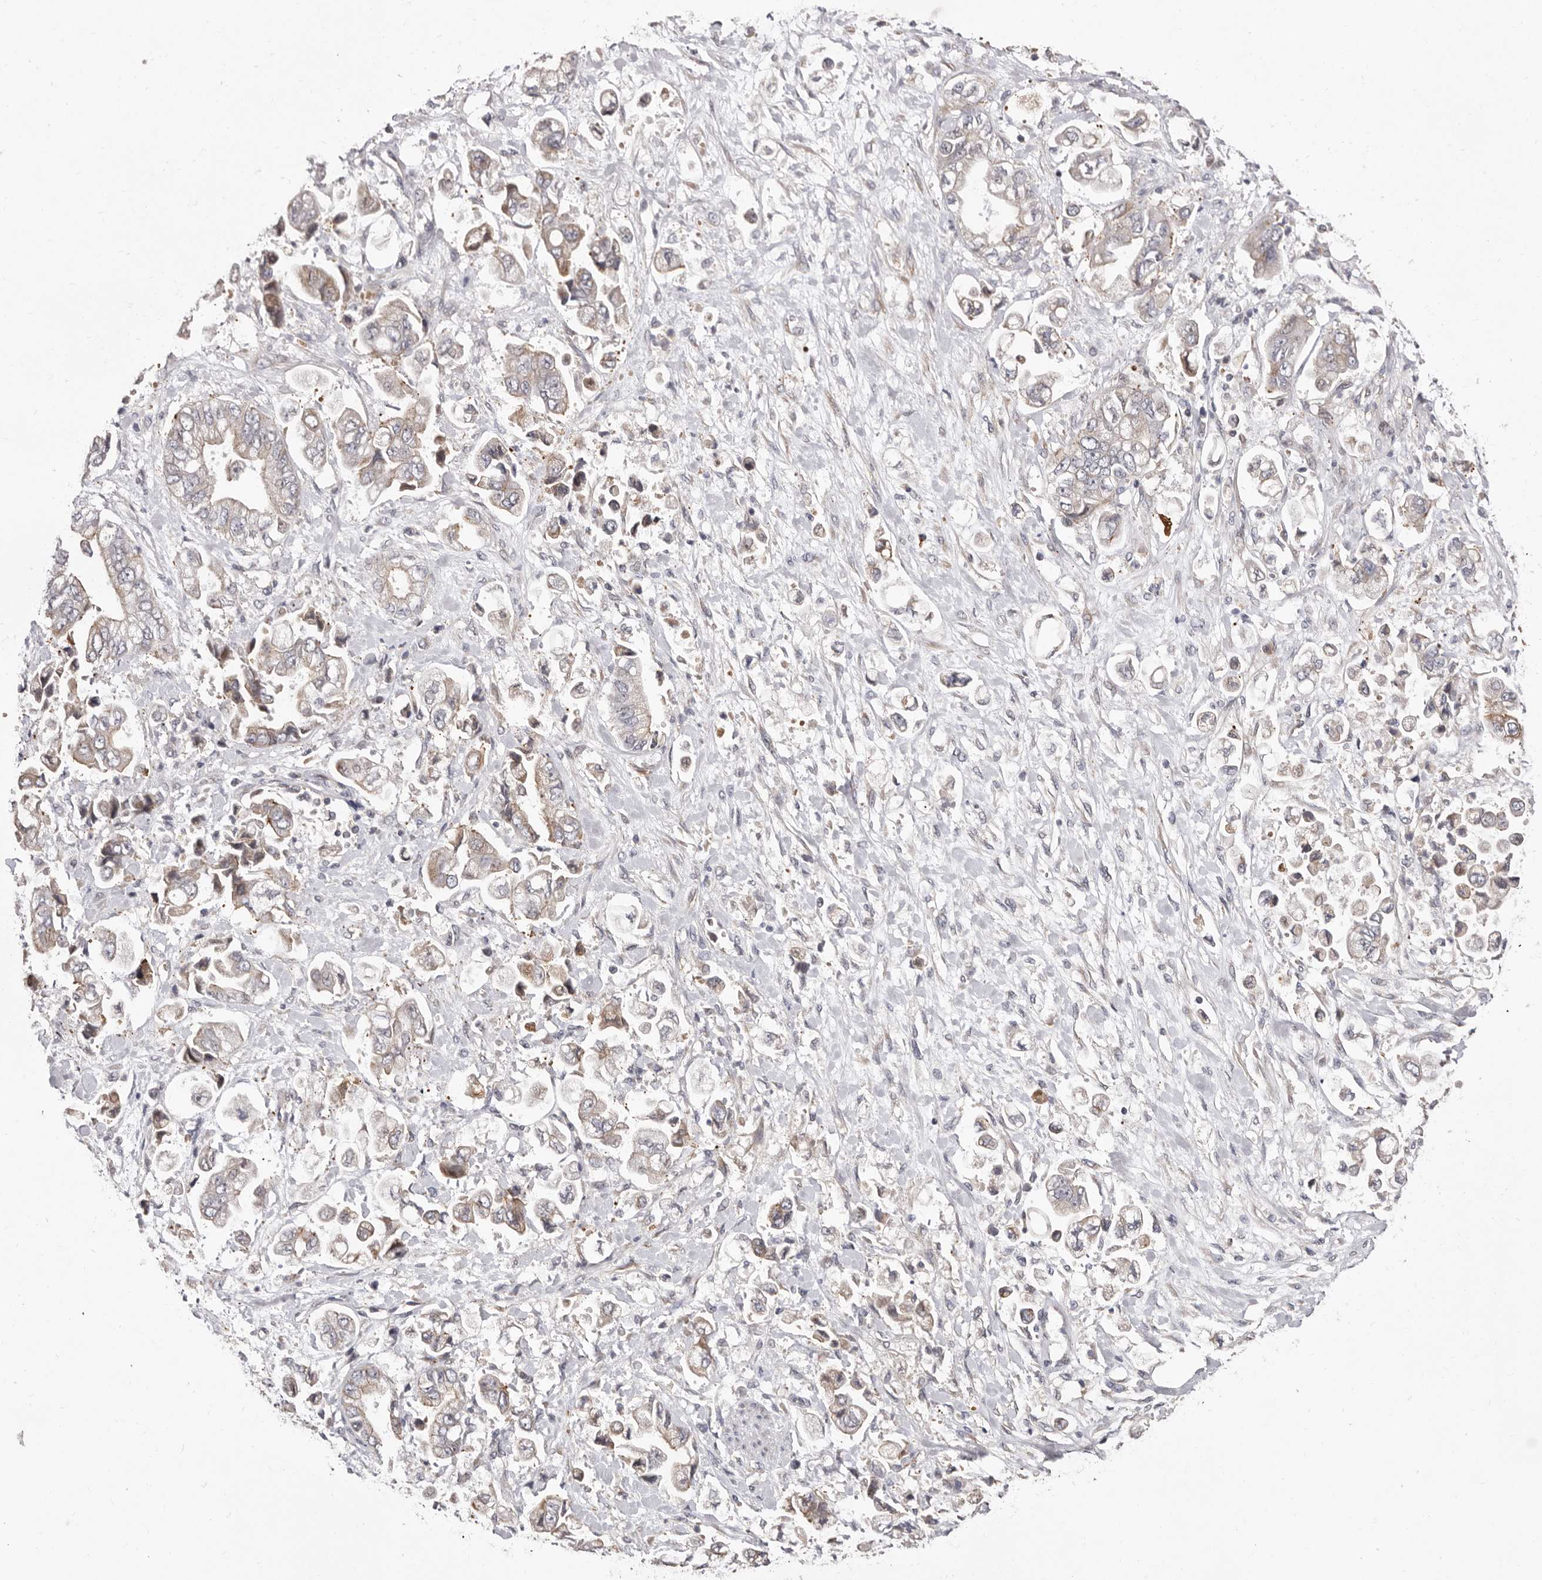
{"staining": {"intensity": "weak", "quantity": "25%-75%", "location": "cytoplasmic/membranous"}, "tissue": "stomach cancer", "cell_type": "Tumor cells", "image_type": "cancer", "snomed": [{"axis": "morphology", "description": "Normal tissue, NOS"}, {"axis": "morphology", "description": "Adenocarcinoma, NOS"}, {"axis": "topography", "description": "Stomach"}], "caption": "Protein expression analysis of human stomach cancer reveals weak cytoplasmic/membranous positivity in approximately 25%-75% of tumor cells.", "gene": "GLRX3", "patient": {"sex": "male", "age": 62}}